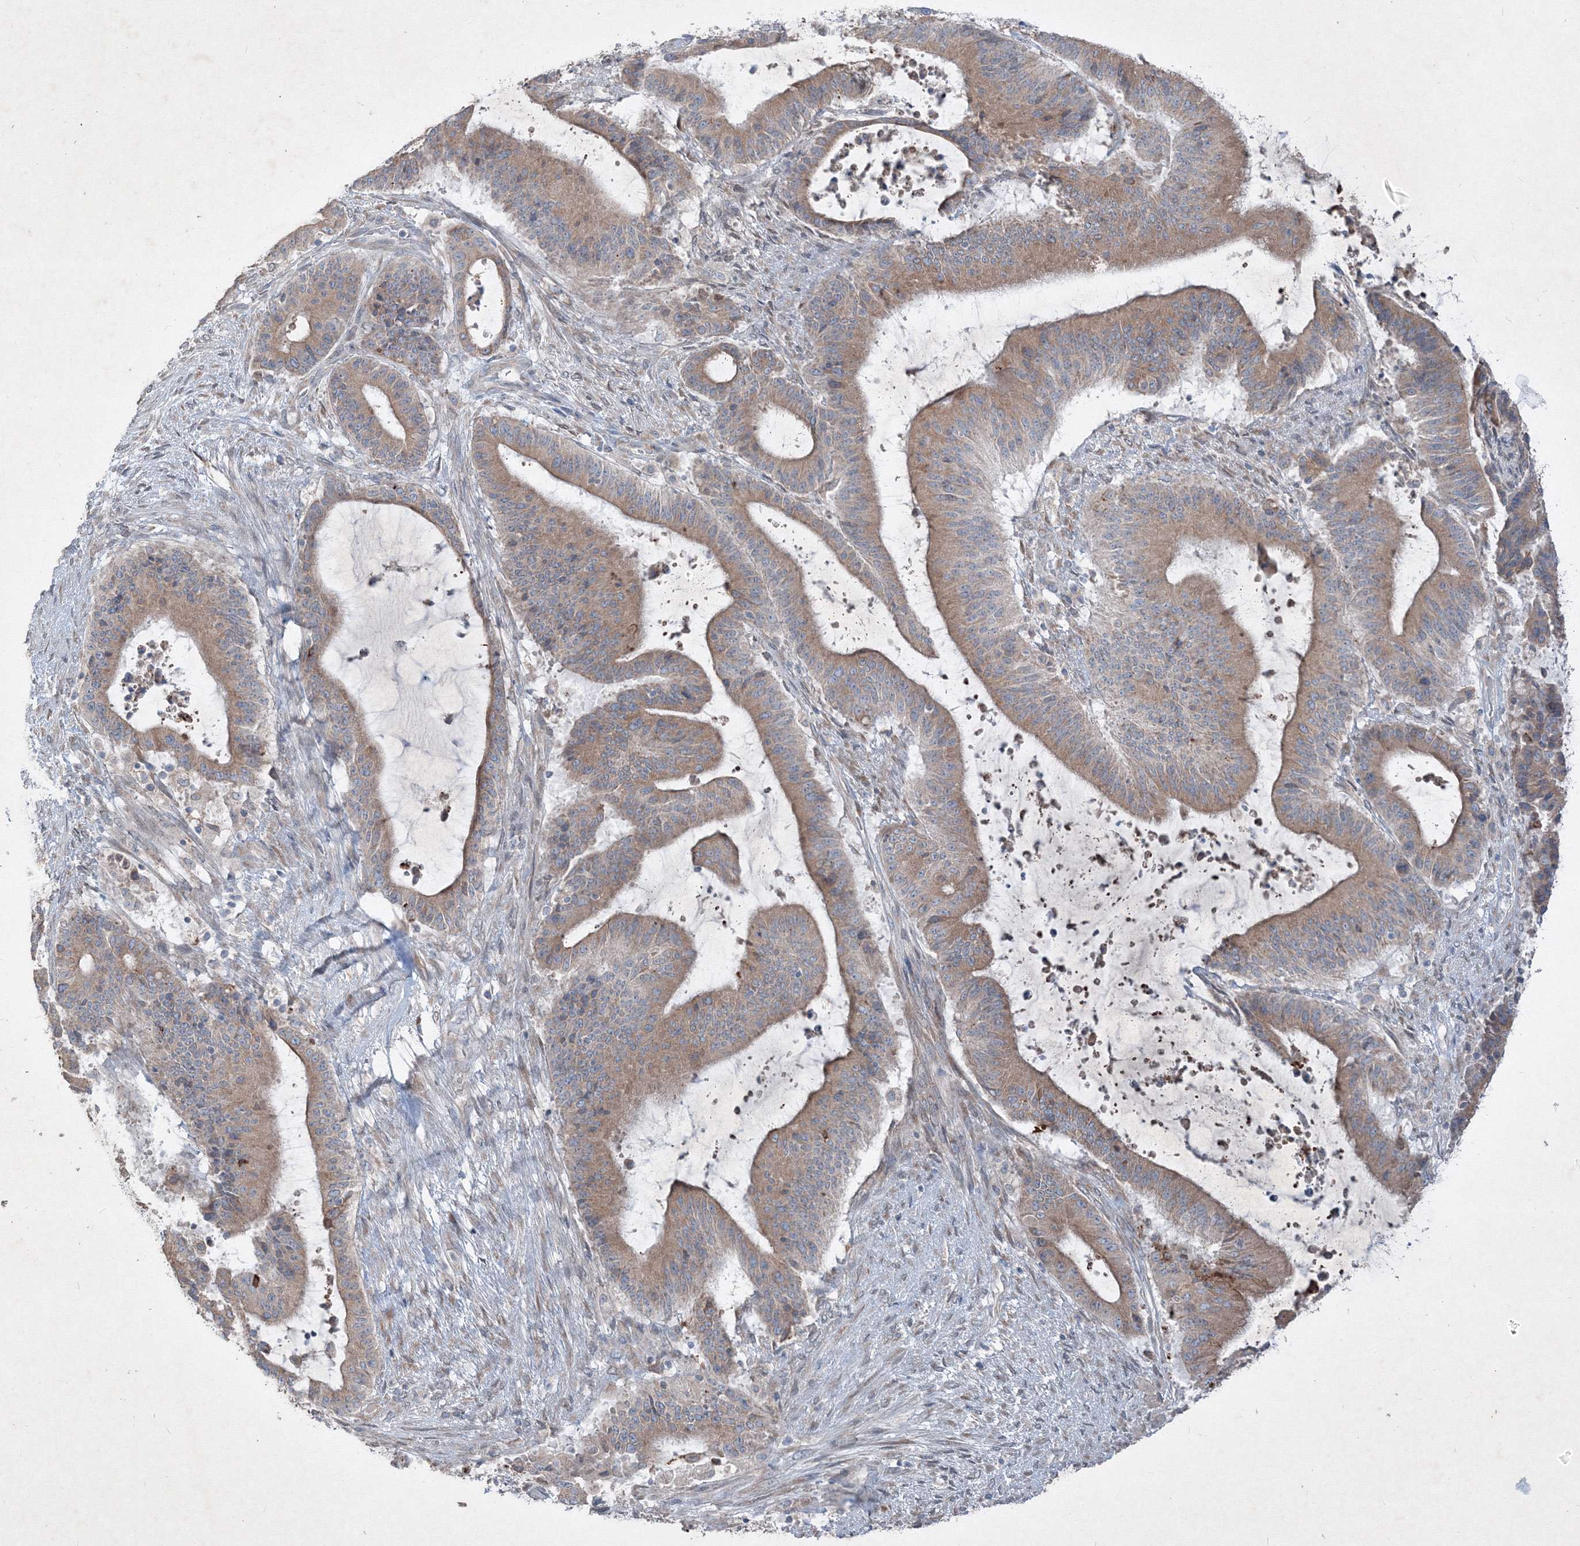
{"staining": {"intensity": "moderate", "quantity": ">75%", "location": "cytoplasmic/membranous"}, "tissue": "liver cancer", "cell_type": "Tumor cells", "image_type": "cancer", "snomed": [{"axis": "morphology", "description": "Normal tissue, NOS"}, {"axis": "morphology", "description": "Cholangiocarcinoma"}, {"axis": "topography", "description": "Liver"}, {"axis": "topography", "description": "Peripheral nerve tissue"}], "caption": "This micrograph reveals liver cancer (cholangiocarcinoma) stained with IHC to label a protein in brown. The cytoplasmic/membranous of tumor cells show moderate positivity for the protein. Nuclei are counter-stained blue.", "gene": "IFNAR1", "patient": {"sex": "female", "age": 73}}